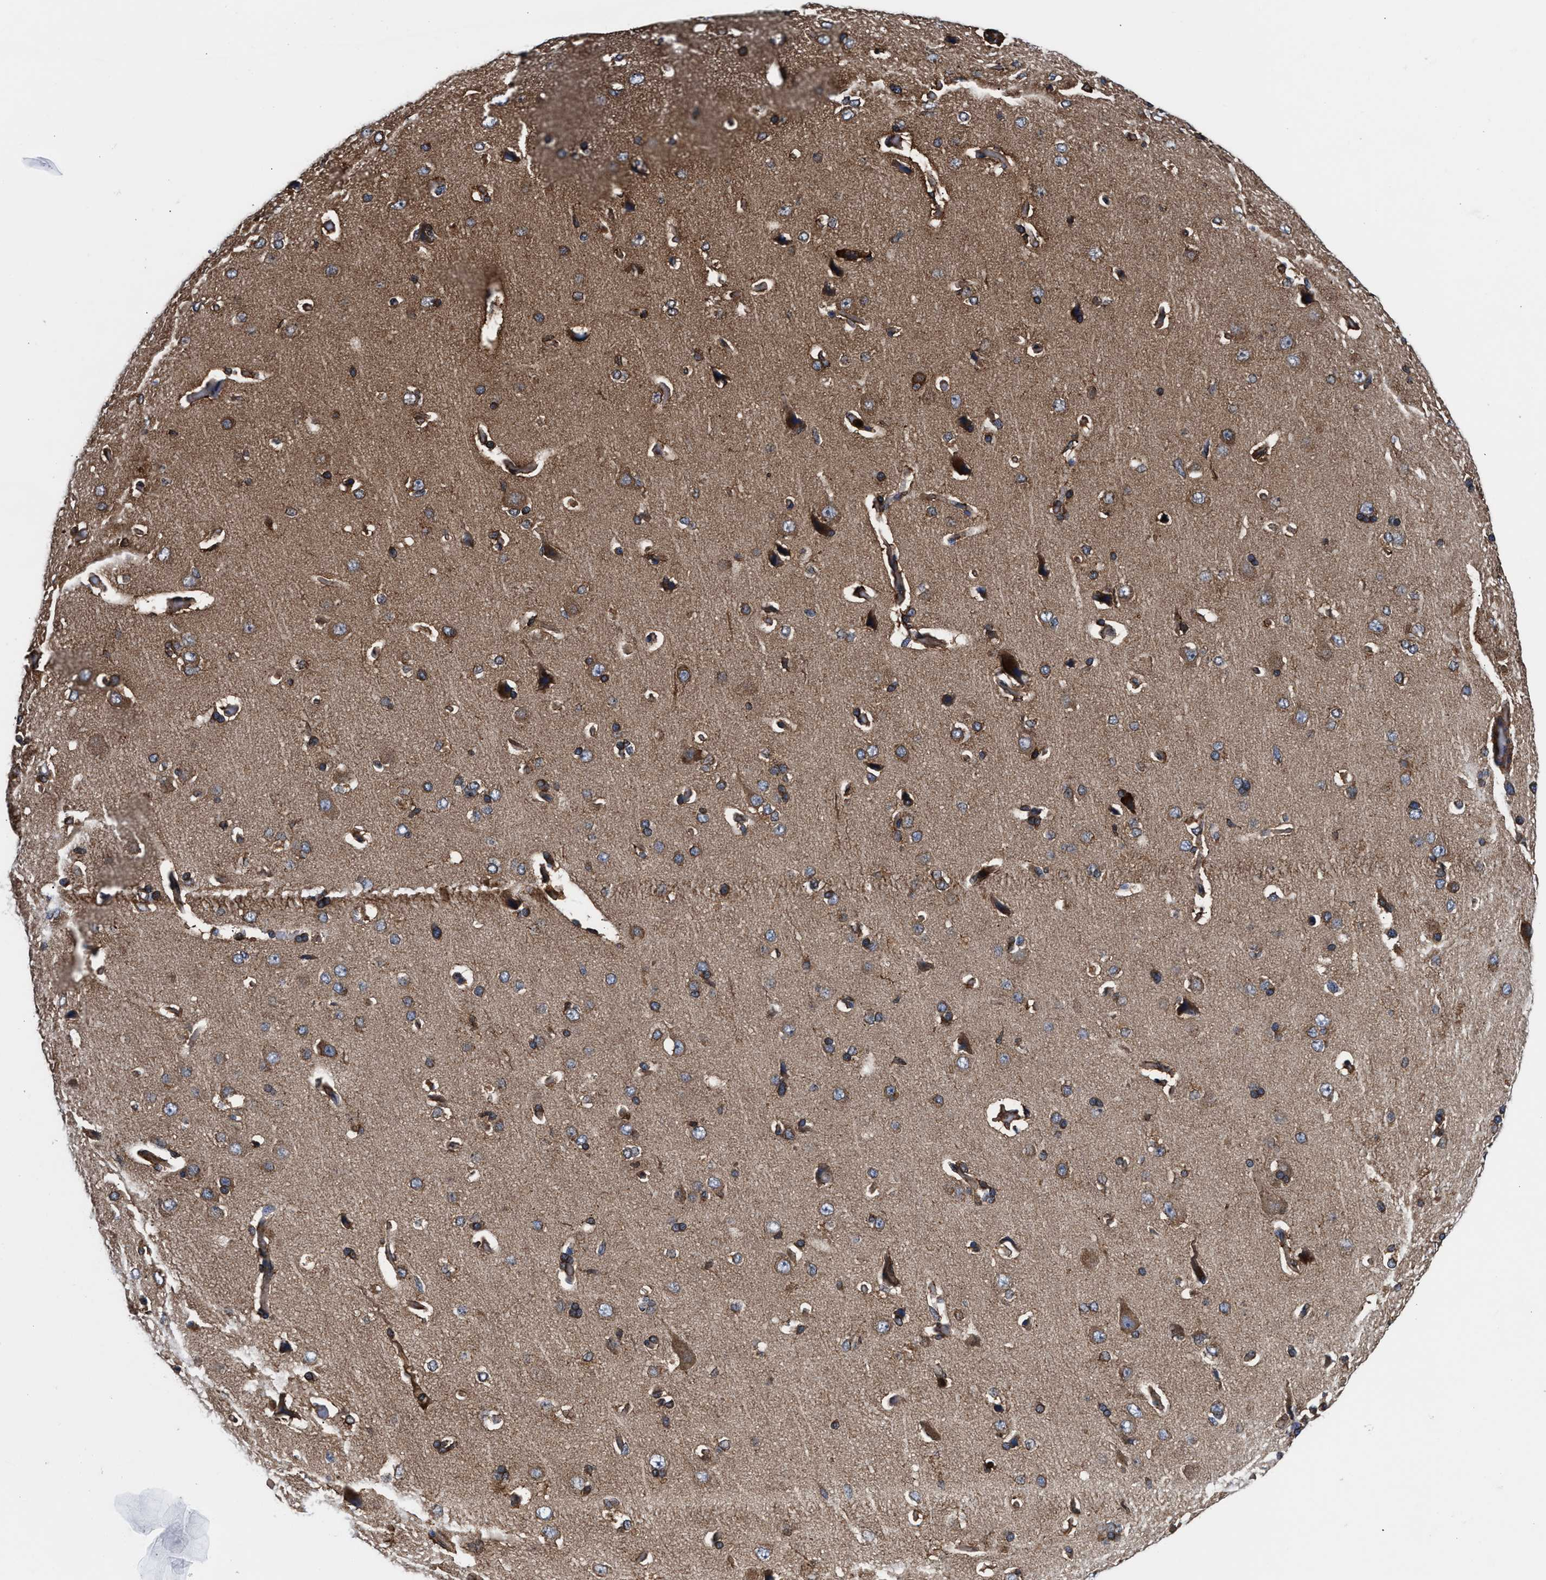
{"staining": {"intensity": "strong", "quantity": ">75%", "location": "cytoplasmic/membranous"}, "tissue": "cerebral cortex", "cell_type": "Endothelial cells", "image_type": "normal", "snomed": [{"axis": "morphology", "description": "Normal tissue, NOS"}, {"axis": "topography", "description": "Cerebral cortex"}], "caption": "Immunohistochemical staining of benign human cerebral cortex shows >75% levels of strong cytoplasmic/membranous protein staining in approximately >75% of endothelial cells.", "gene": "ENSG00000286112", "patient": {"sex": "male", "age": 62}}